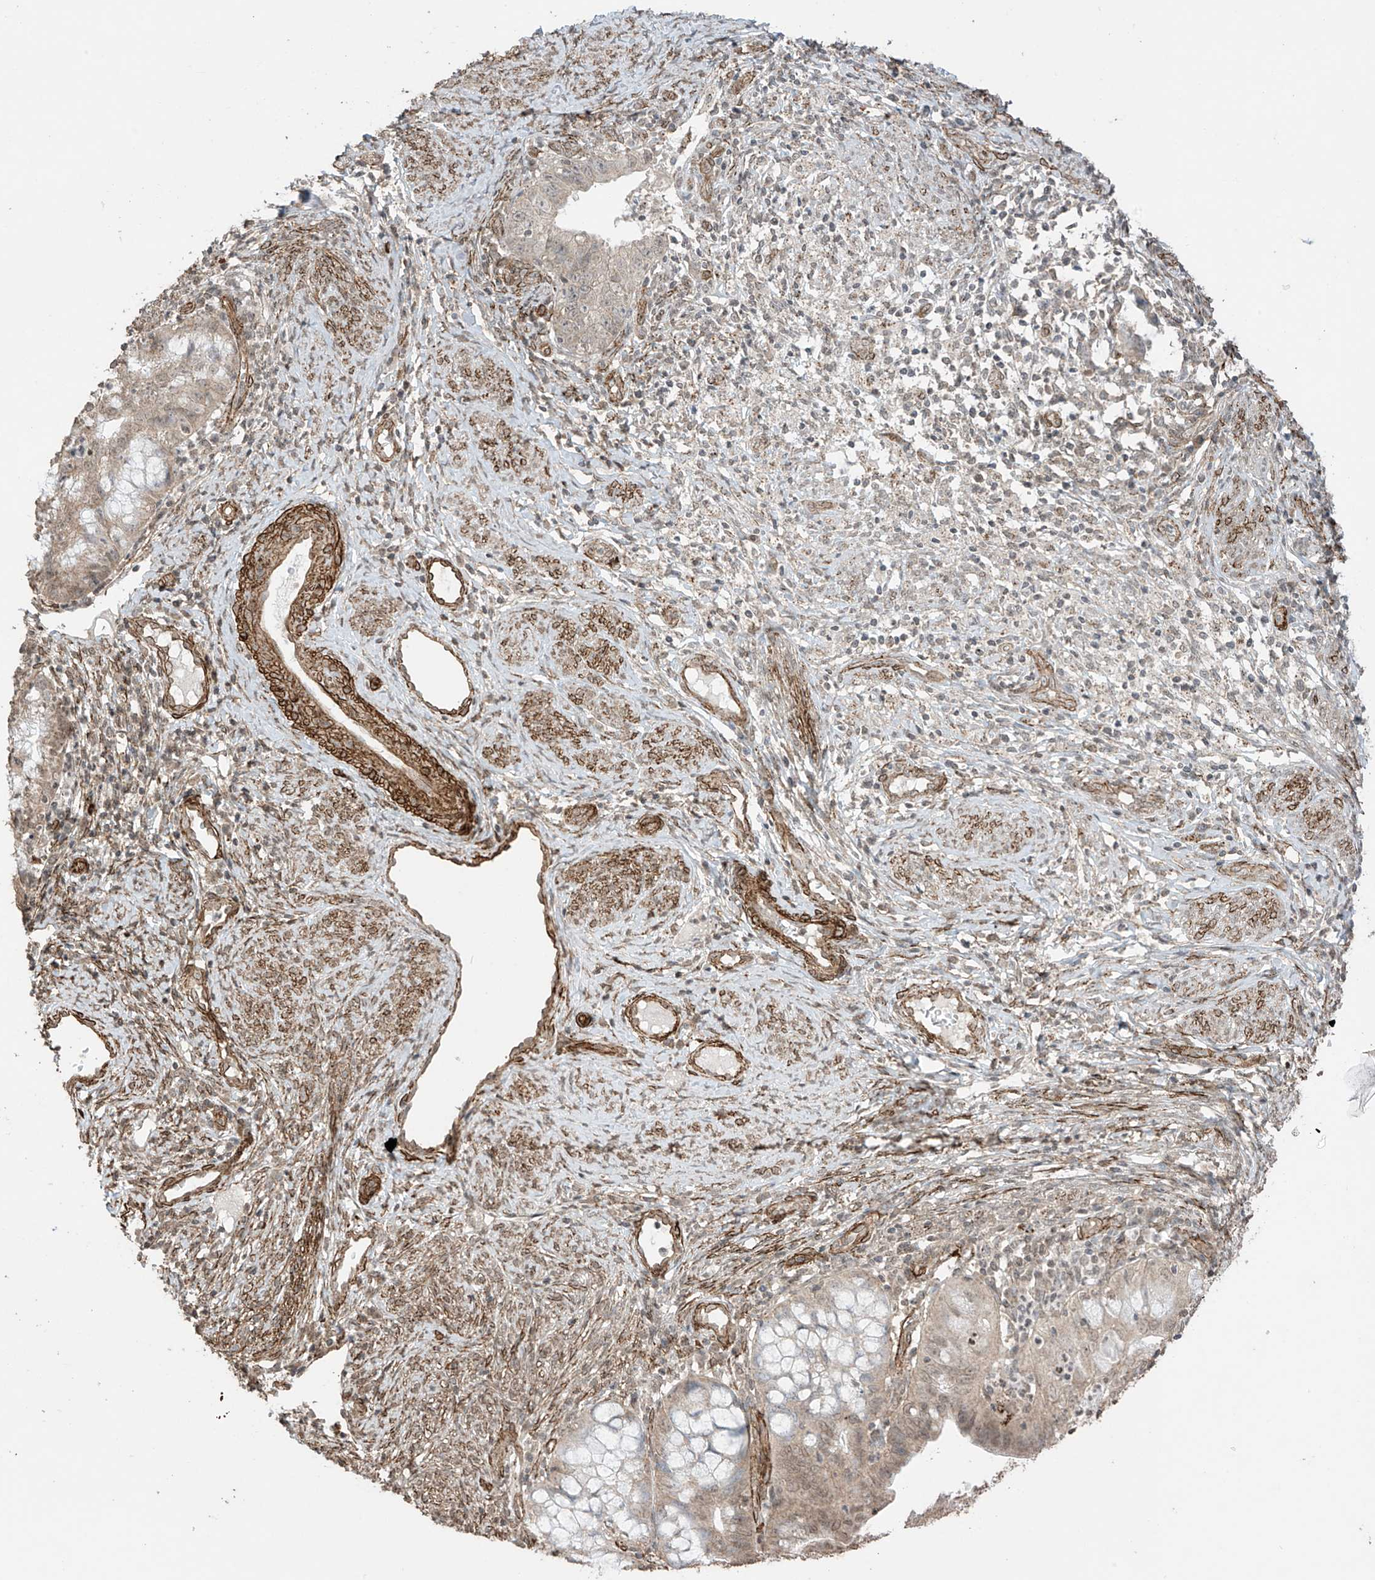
{"staining": {"intensity": "weak", "quantity": "25%-75%", "location": "cytoplasmic/membranous"}, "tissue": "cervical cancer", "cell_type": "Tumor cells", "image_type": "cancer", "snomed": [{"axis": "morphology", "description": "Adenocarcinoma, NOS"}, {"axis": "topography", "description": "Cervix"}], "caption": "About 25%-75% of tumor cells in human adenocarcinoma (cervical) reveal weak cytoplasmic/membranous protein staining as visualized by brown immunohistochemical staining.", "gene": "TTLL5", "patient": {"sex": "female", "age": 36}}